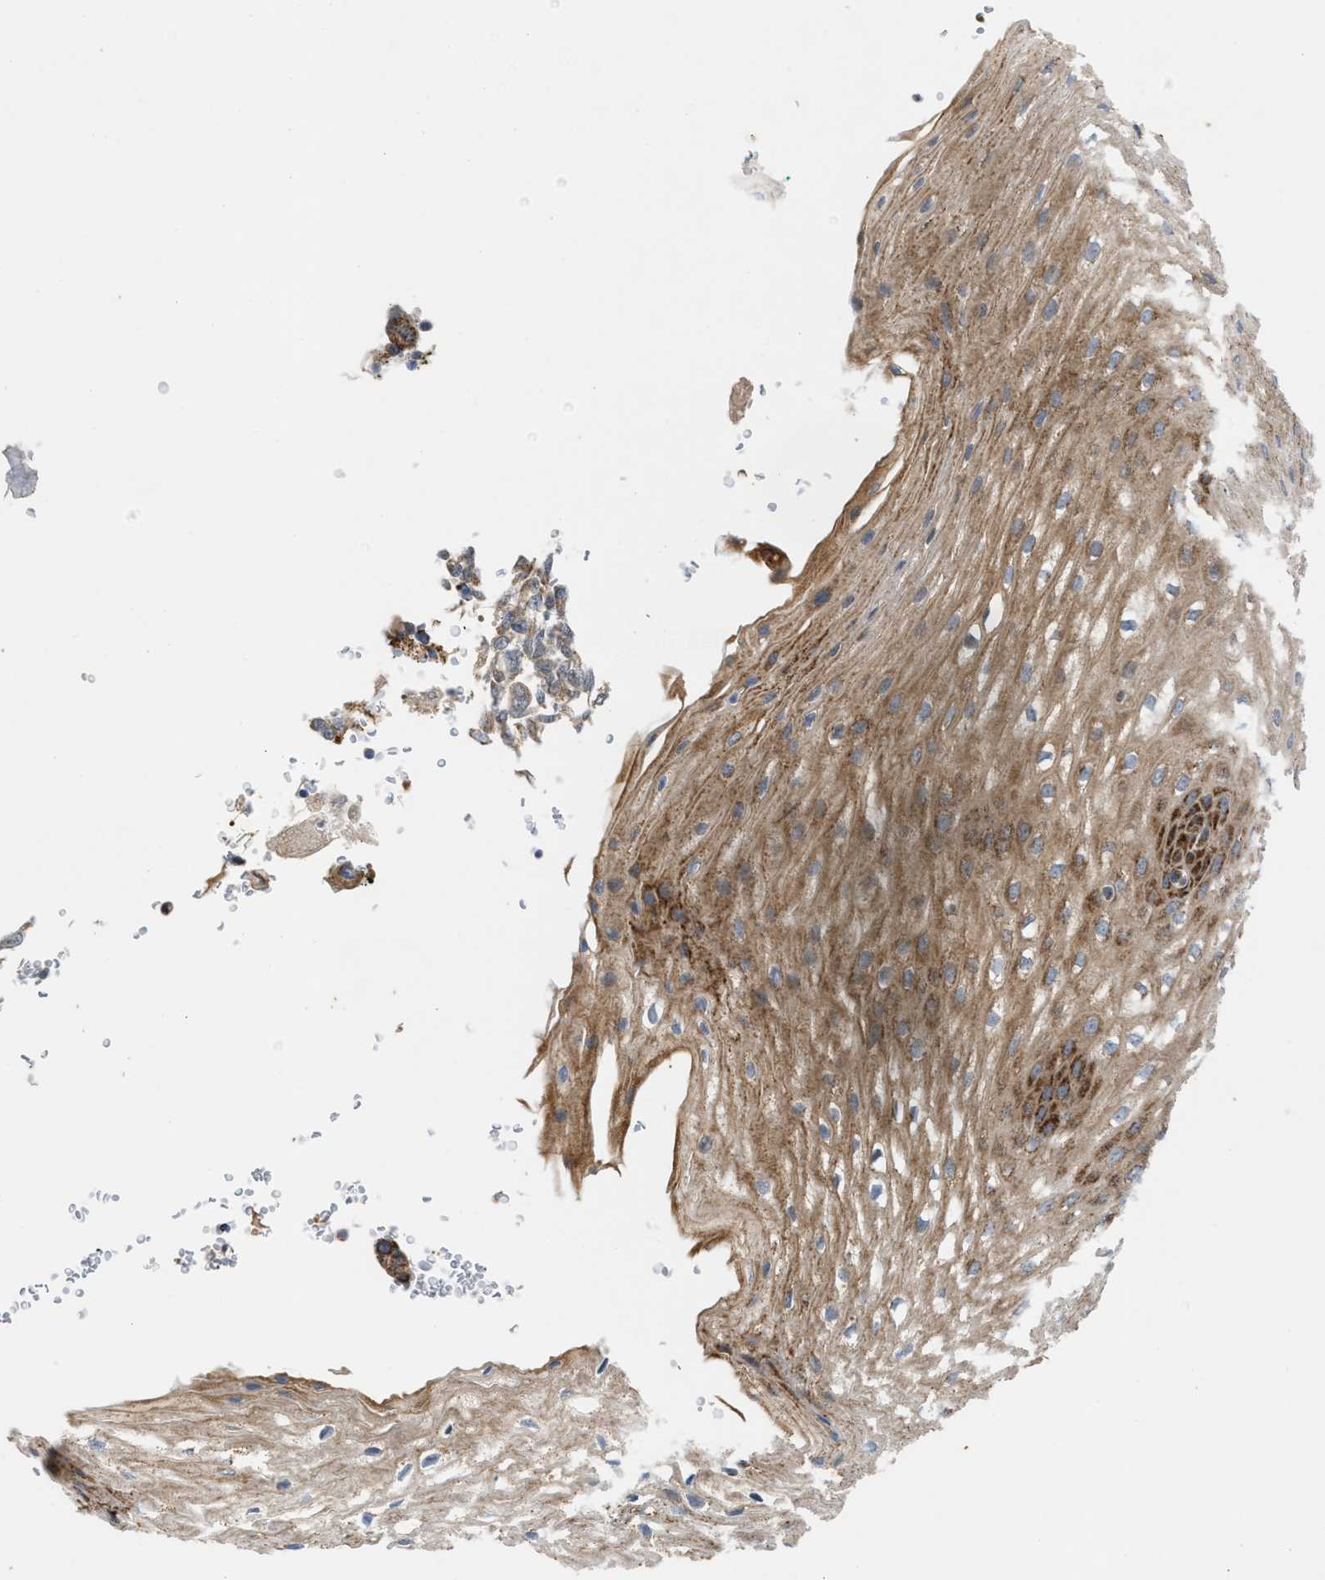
{"staining": {"intensity": "moderate", "quantity": ">75%", "location": "cytoplasmic/membranous"}, "tissue": "esophagus", "cell_type": "Squamous epithelial cells", "image_type": "normal", "snomed": [{"axis": "morphology", "description": "Normal tissue, NOS"}, {"axis": "topography", "description": "Esophagus"}], "caption": "IHC histopathology image of unremarkable esophagus: human esophagus stained using immunohistochemistry demonstrates medium levels of moderate protein expression localized specifically in the cytoplasmic/membranous of squamous epithelial cells, appearing as a cytoplasmic/membranous brown color.", "gene": "TACO1", "patient": {"sex": "male", "age": 48}}